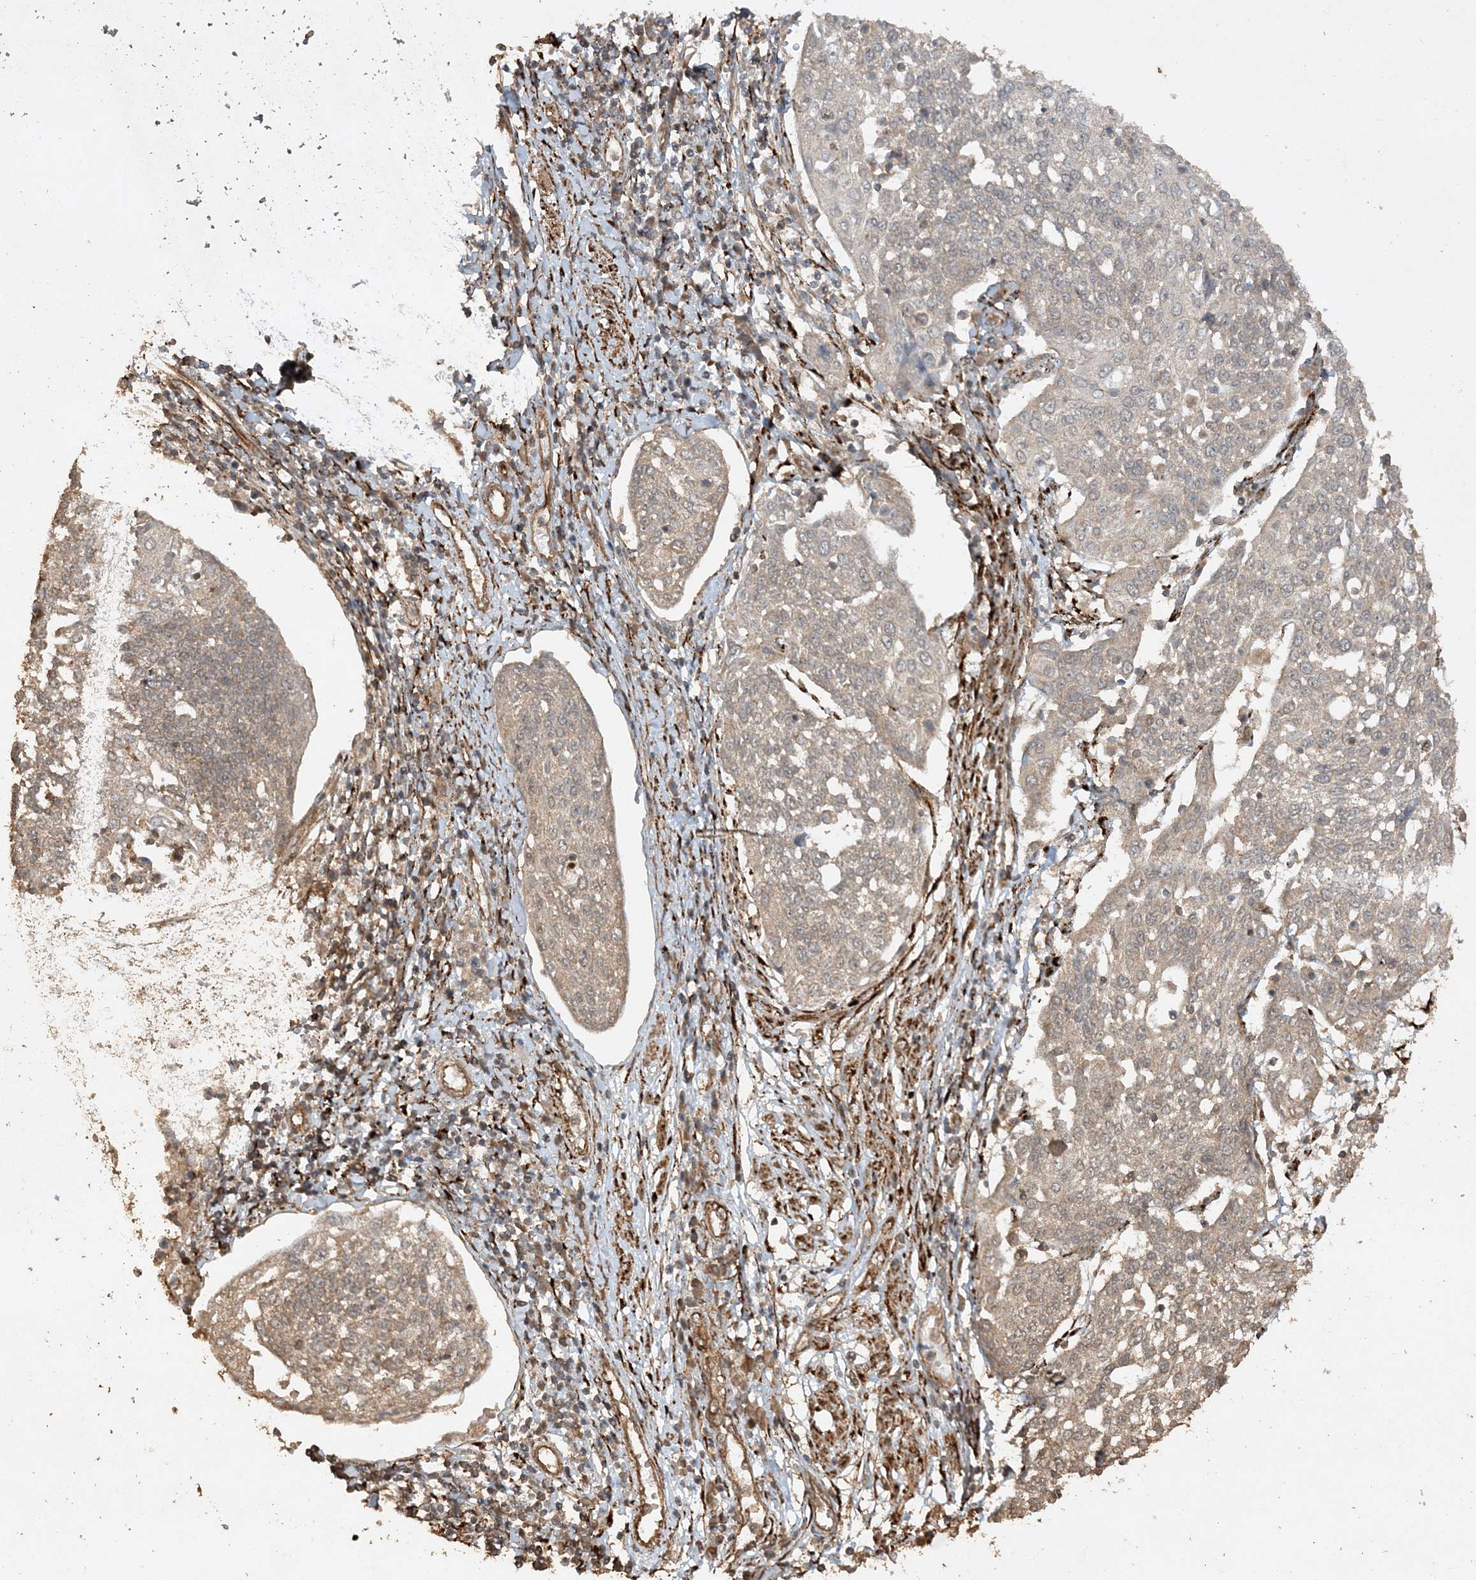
{"staining": {"intensity": "weak", "quantity": "25%-75%", "location": "cytoplasmic/membranous"}, "tissue": "cervical cancer", "cell_type": "Tumor cells", "image_type": "cancer", "snomed": [{"axis": "morphology", "description": "Squamous cell carcinoma, NOS"}, {"axis": "topography", "description": "Cervix"}], "caption": "Immunohistochemistry (DAB (3,3'-diaminobenzidine)) staining of squamous cell carcinoma (cervical) demonstrates weak cytoplasmic/membranous protein staining in approximately 25%-75% of tumor cells.", "gene": "AVPI1", "patient": {"sex": "female", "age": 34}}